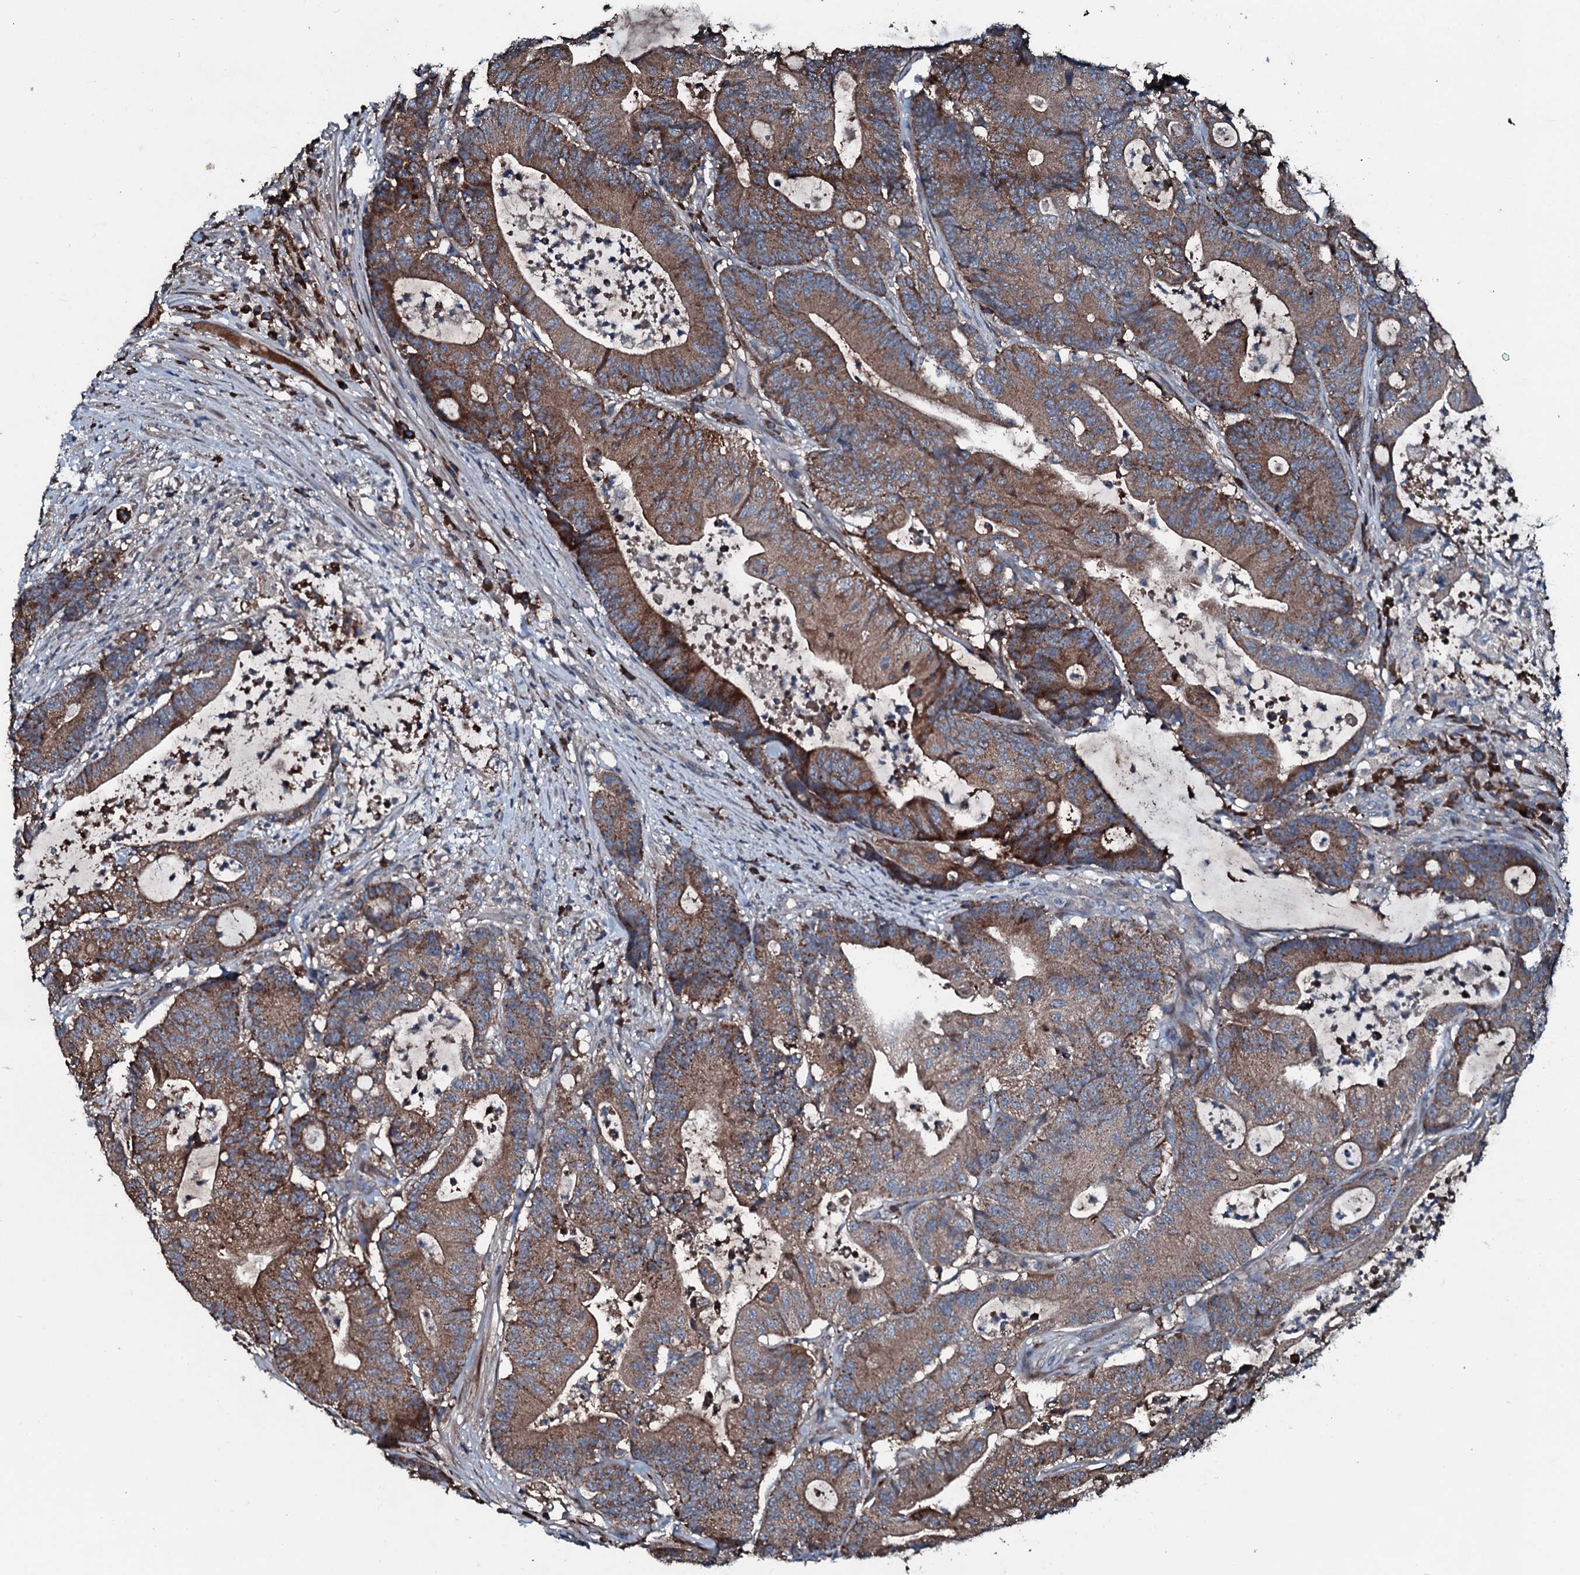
{"staining": {"intensity": "moderate", "quantity": ">75%", "location": "cytoplasmic/membranous"}, "tissue": "colorectal cancer", "cell_type": "Tumor cells", "image_type": "cancer", "snomed": [{"axis": "morphology", "description": "Adenocarcinoma, NOS"}, {"axis": "topography", "description": "Colon"}], "caption": "This is an image of IHC staining of colorectal cancer, which shows moderate expression in the cytoplasmic/membranous of tumor cells.", "gene": "AARS1", "patient": {"sex": "female", "age": 84}}